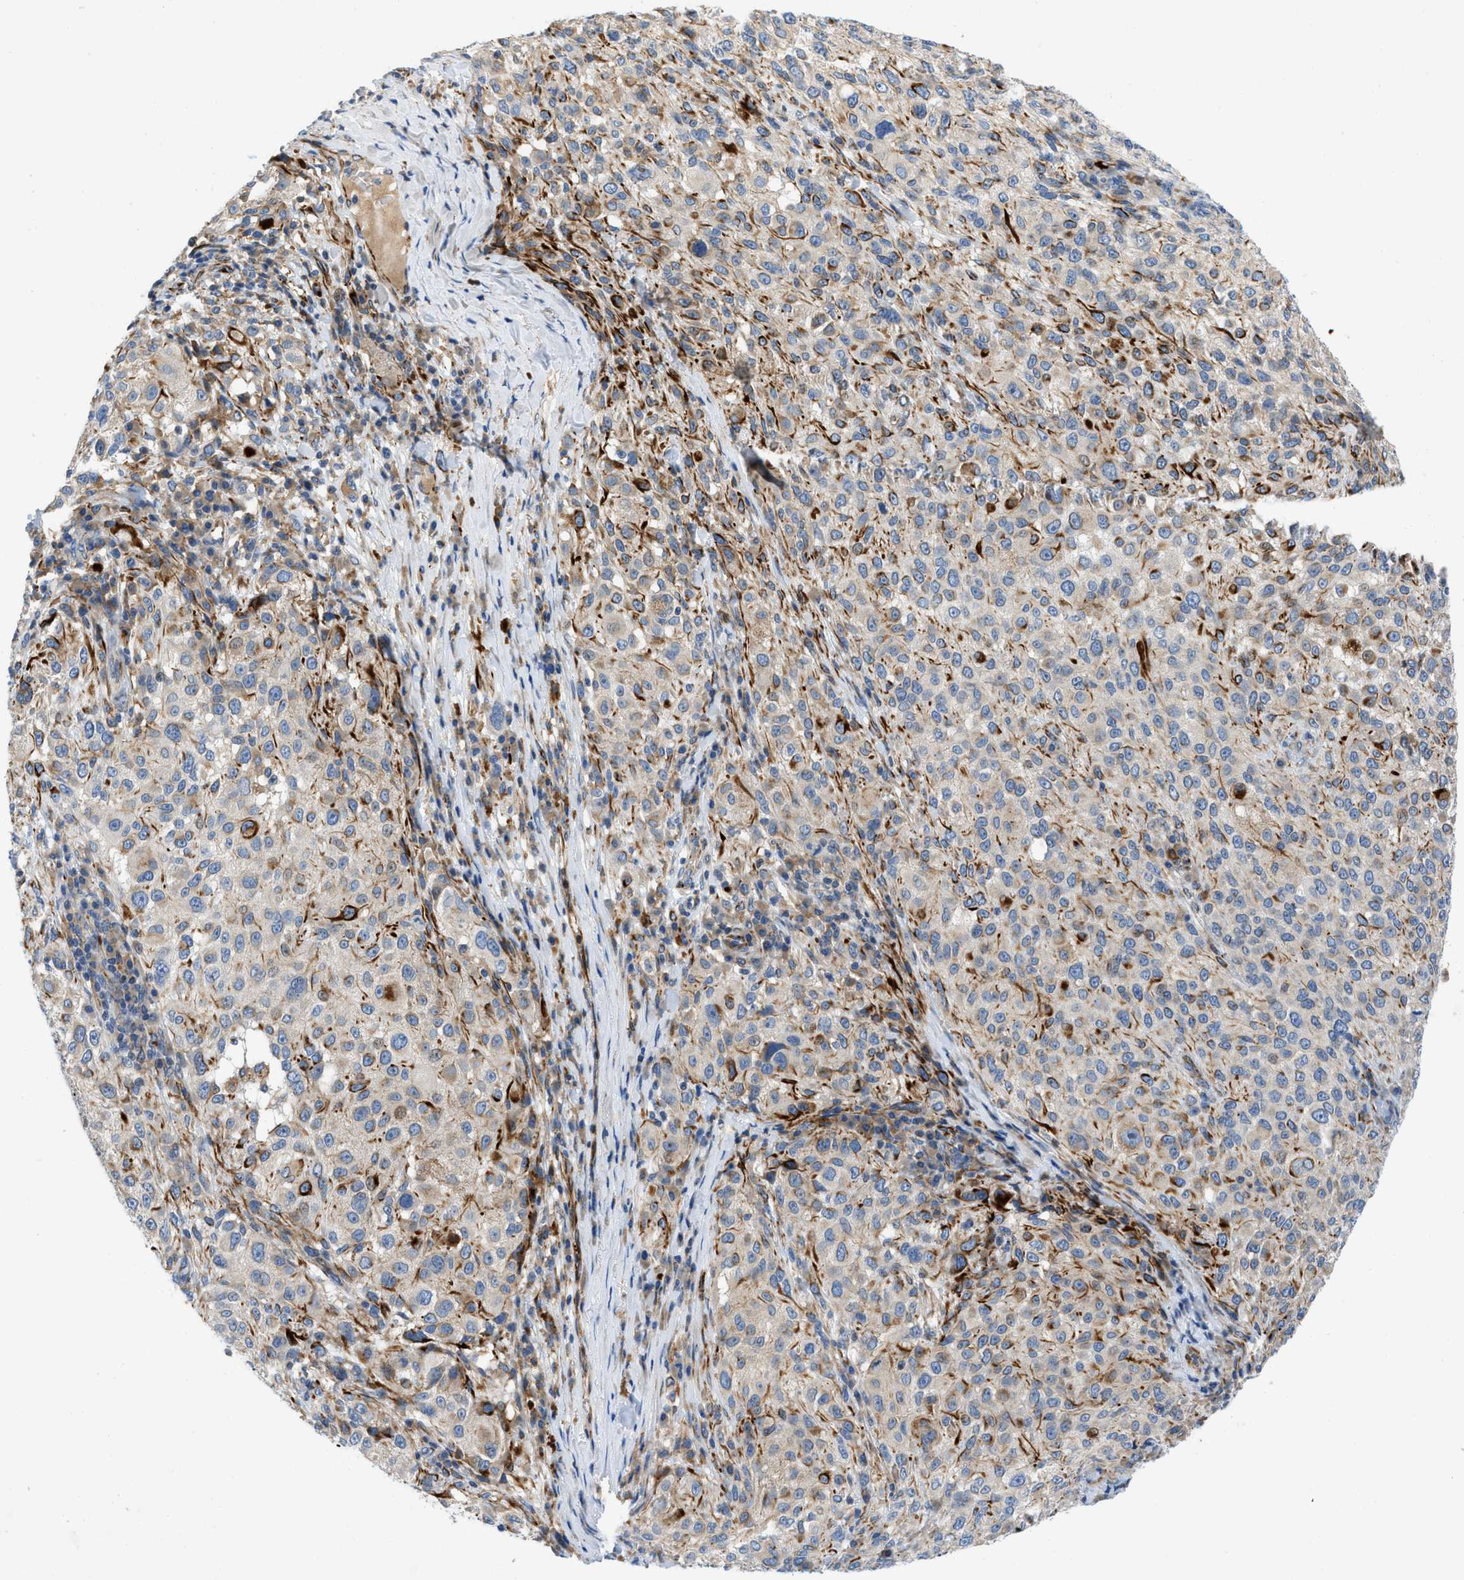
{"staining": {"intensity": "weak", "quantity": ">75%", "location": "cytoplasmic/membranous"}, "tissue": "melanoma", "cell_type": "Tumor cells", "image_type": "cancer", "snomed": [{"axis": "morphology", "description": "Necrosis, NOS"}, {"axis": "morphology", "description": "Malignant melanoma, NOS"}, {"axis": "topography", "description": "Skin"}], "caption": "This photomicrograph demonstrates melanoma stained with immunohistochemistry to label a protein in brown. The cytoplasmic/membranous of tumor cells show weak positivity for the protein. Nuclei are counter-stained blue.", "gene": "ZNF831", "patient": {"sex": "female", "age": 87}}